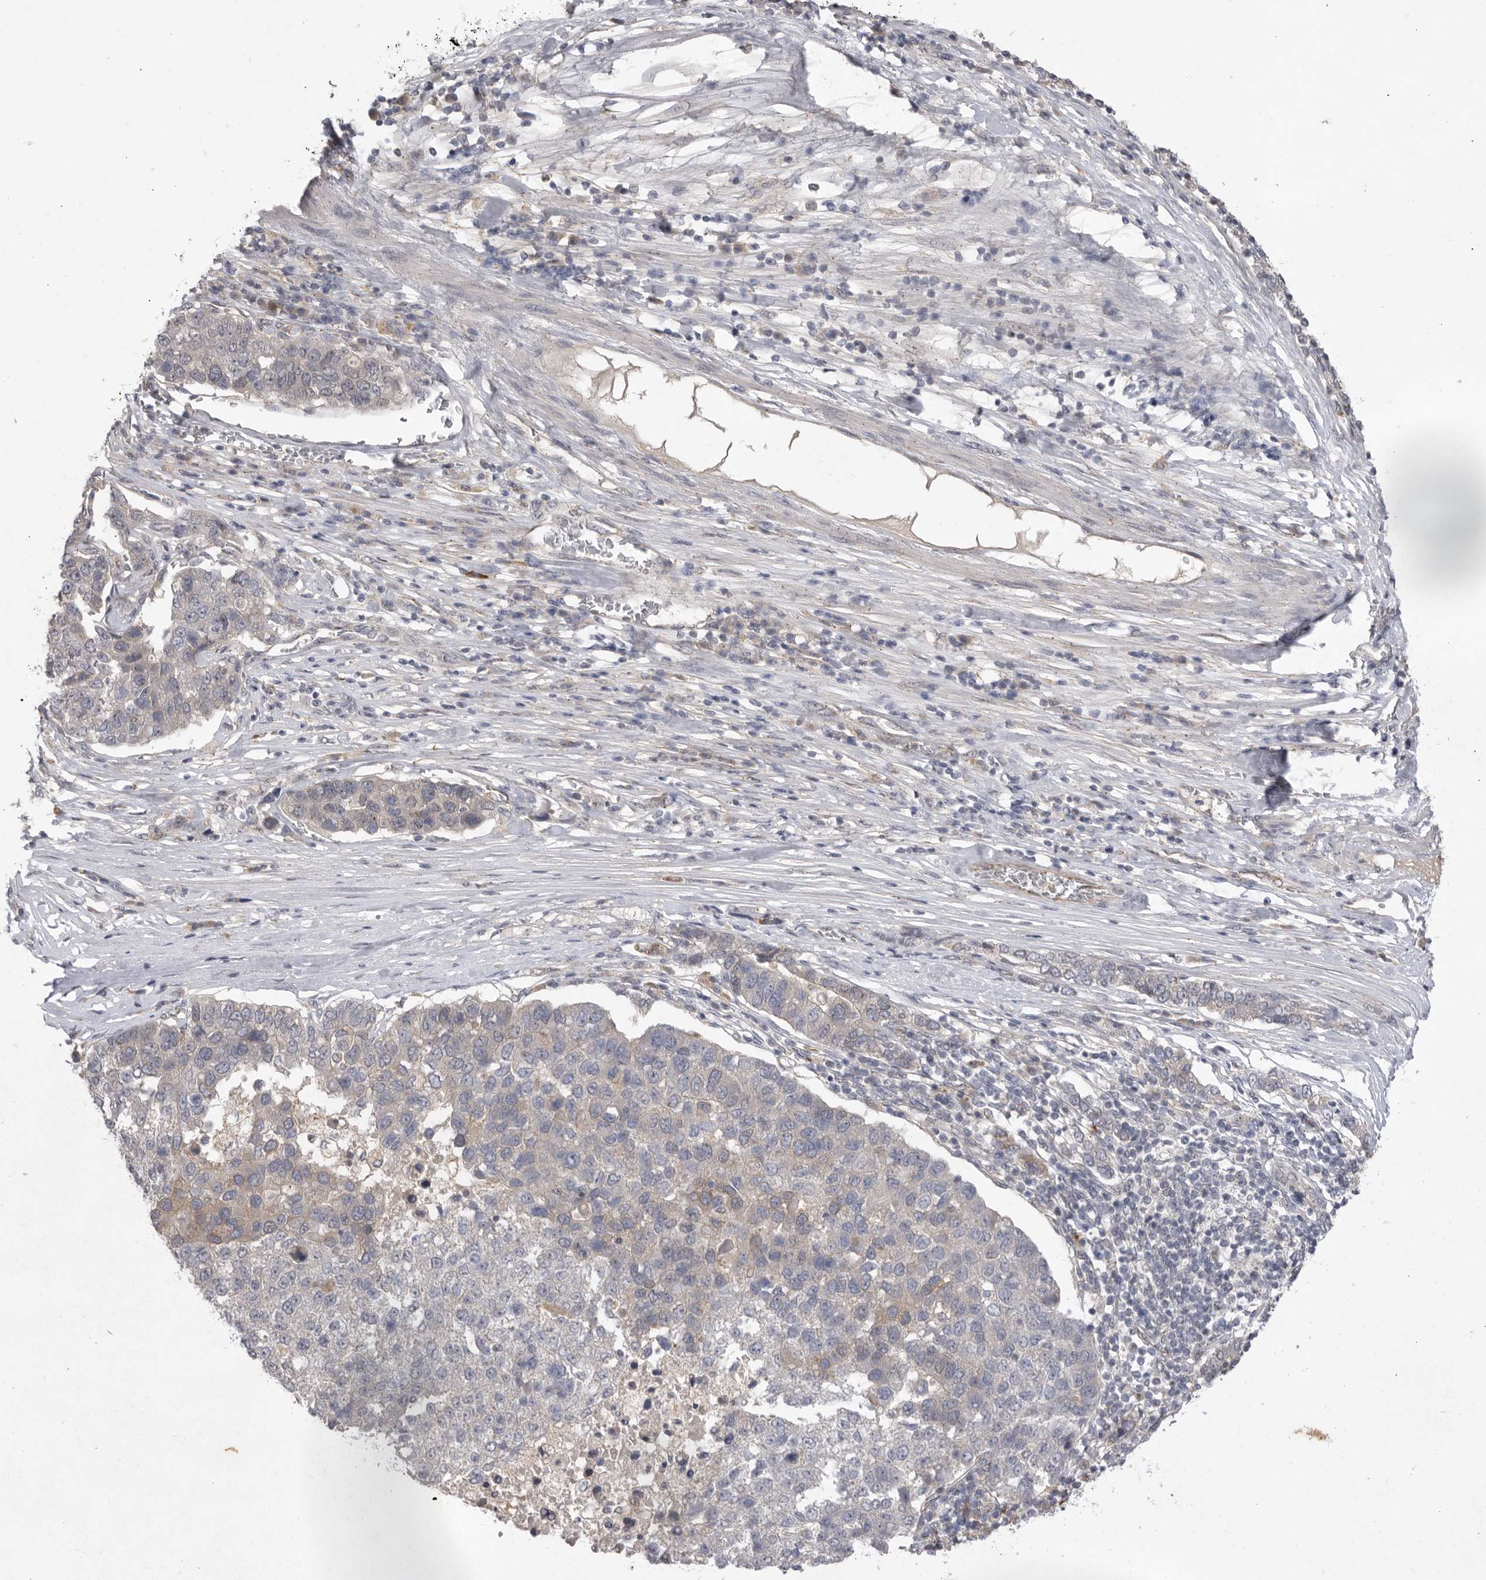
{"staining": {"intensity": "negative", "quantity": "none", "location": "none"}, "tissue": "pancreatic cancer", "cell_type": "Tumor cells", "image_type": "cancer", "snomed": [{"axis": "morphology", "description": "Adenocarcinoma, NOS"}, {"axis": "topography", "description": "Pancreas"}], "caption": "Tumor cells show no significant staining in pancreatic adenocarcinoma. The staining is performed using DAB brown chromogen with nuclei counter-stained in using hematoxylin.", "gene": "TLR3", "patient": {"sex": "female", "age": 61}}